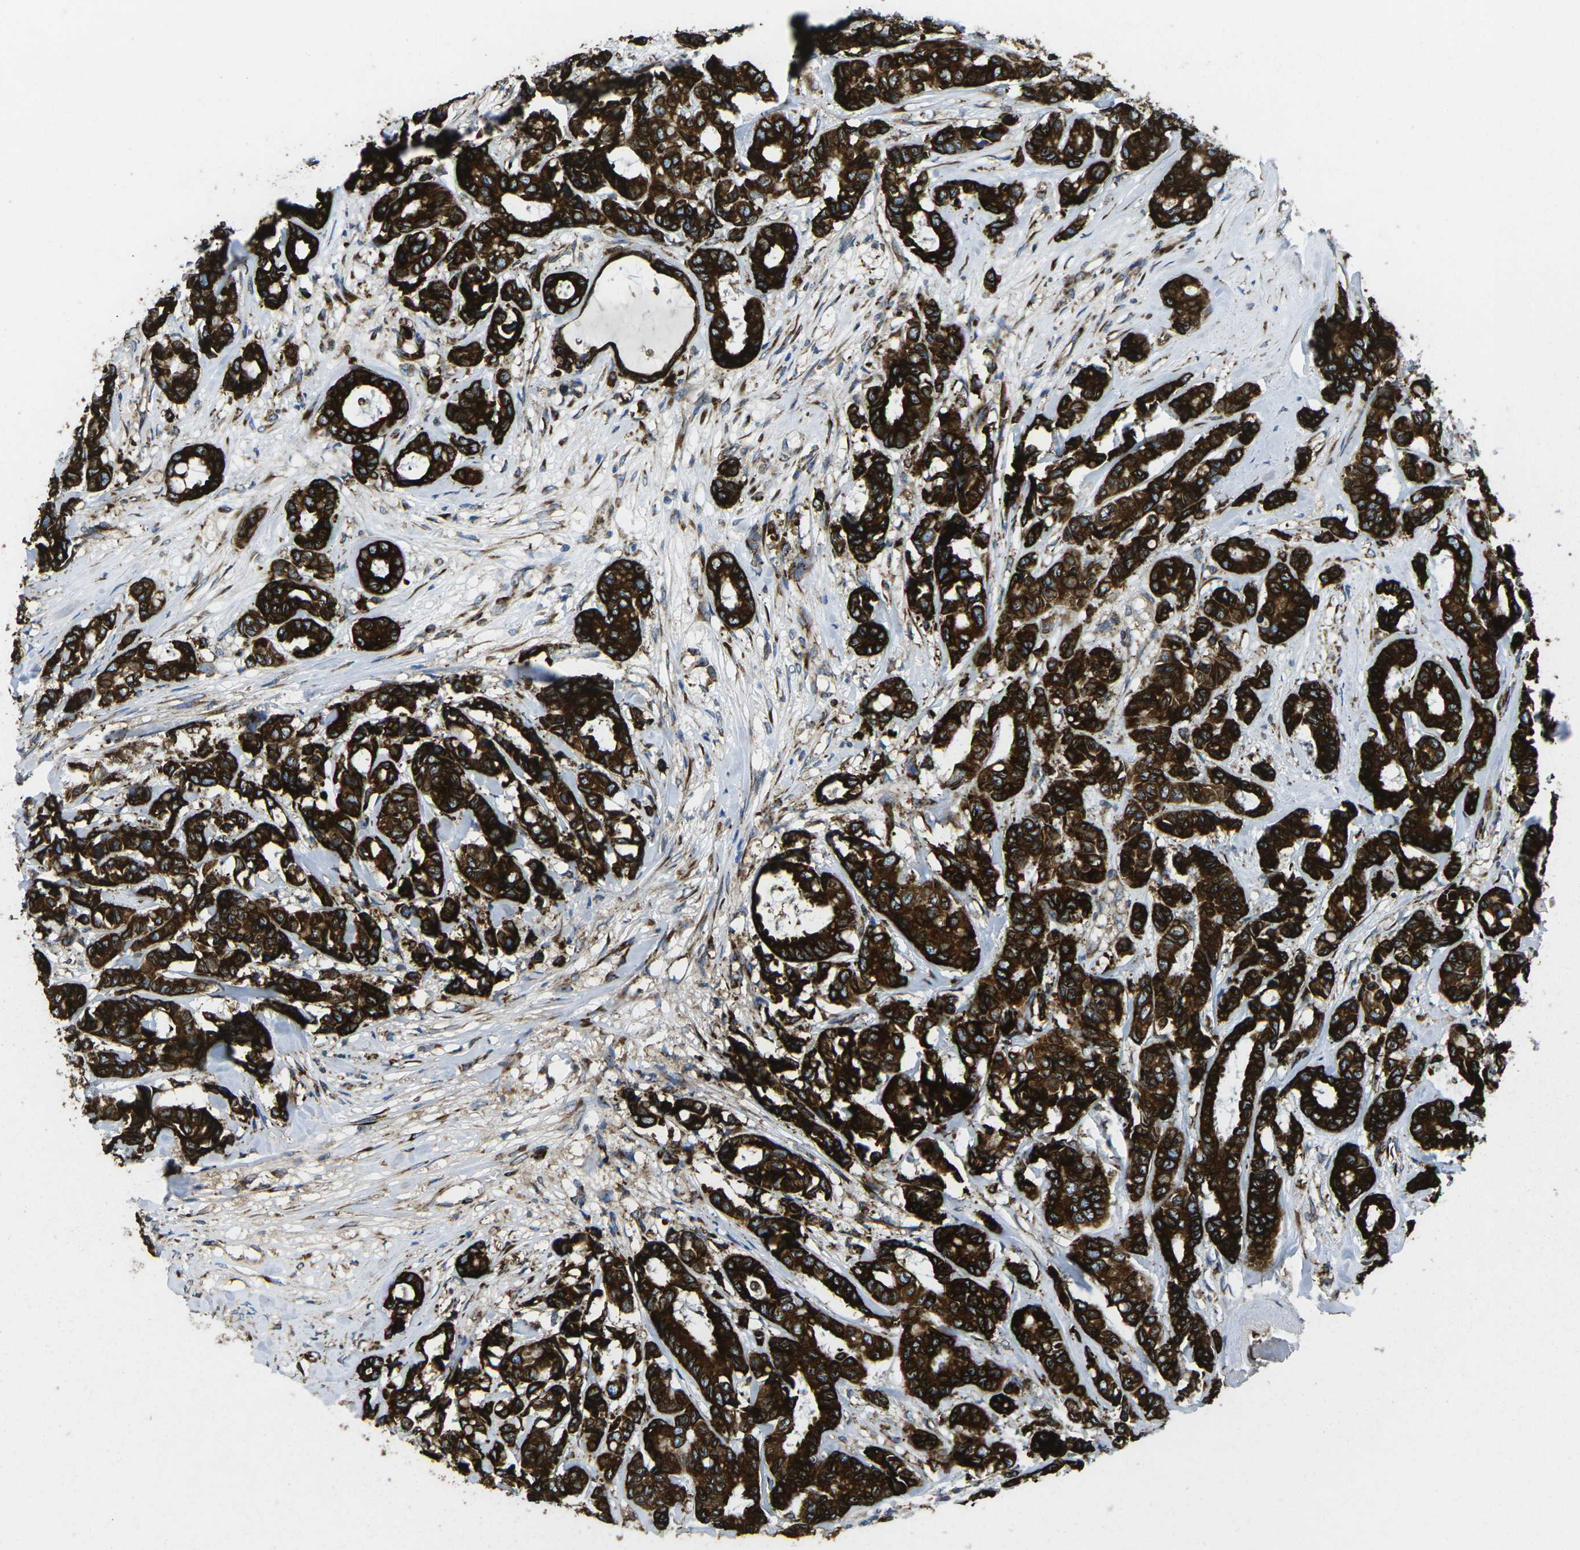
{"staining": {"intensity": "strong", "quantity": ">75%", "location": "cytoplasmic/membranous"}, "tissue": "breast cancer", "cell_type": "Tumor cells", "image_type": "cancer", "snomed": [{"axis": "morphology", "description": "Duct carcinoma"}, {"axis": "topography", "description": "Breast"}], "caption": "Human breast cancer (invasive ductal carcinoma) stained for a protein (brown) exhibits strong cytoplasmic/membranous positive expression in approximately >75% of tumor cells.", "gene": "PDZD8", "patient": {"sex": "female", "age": 87}}